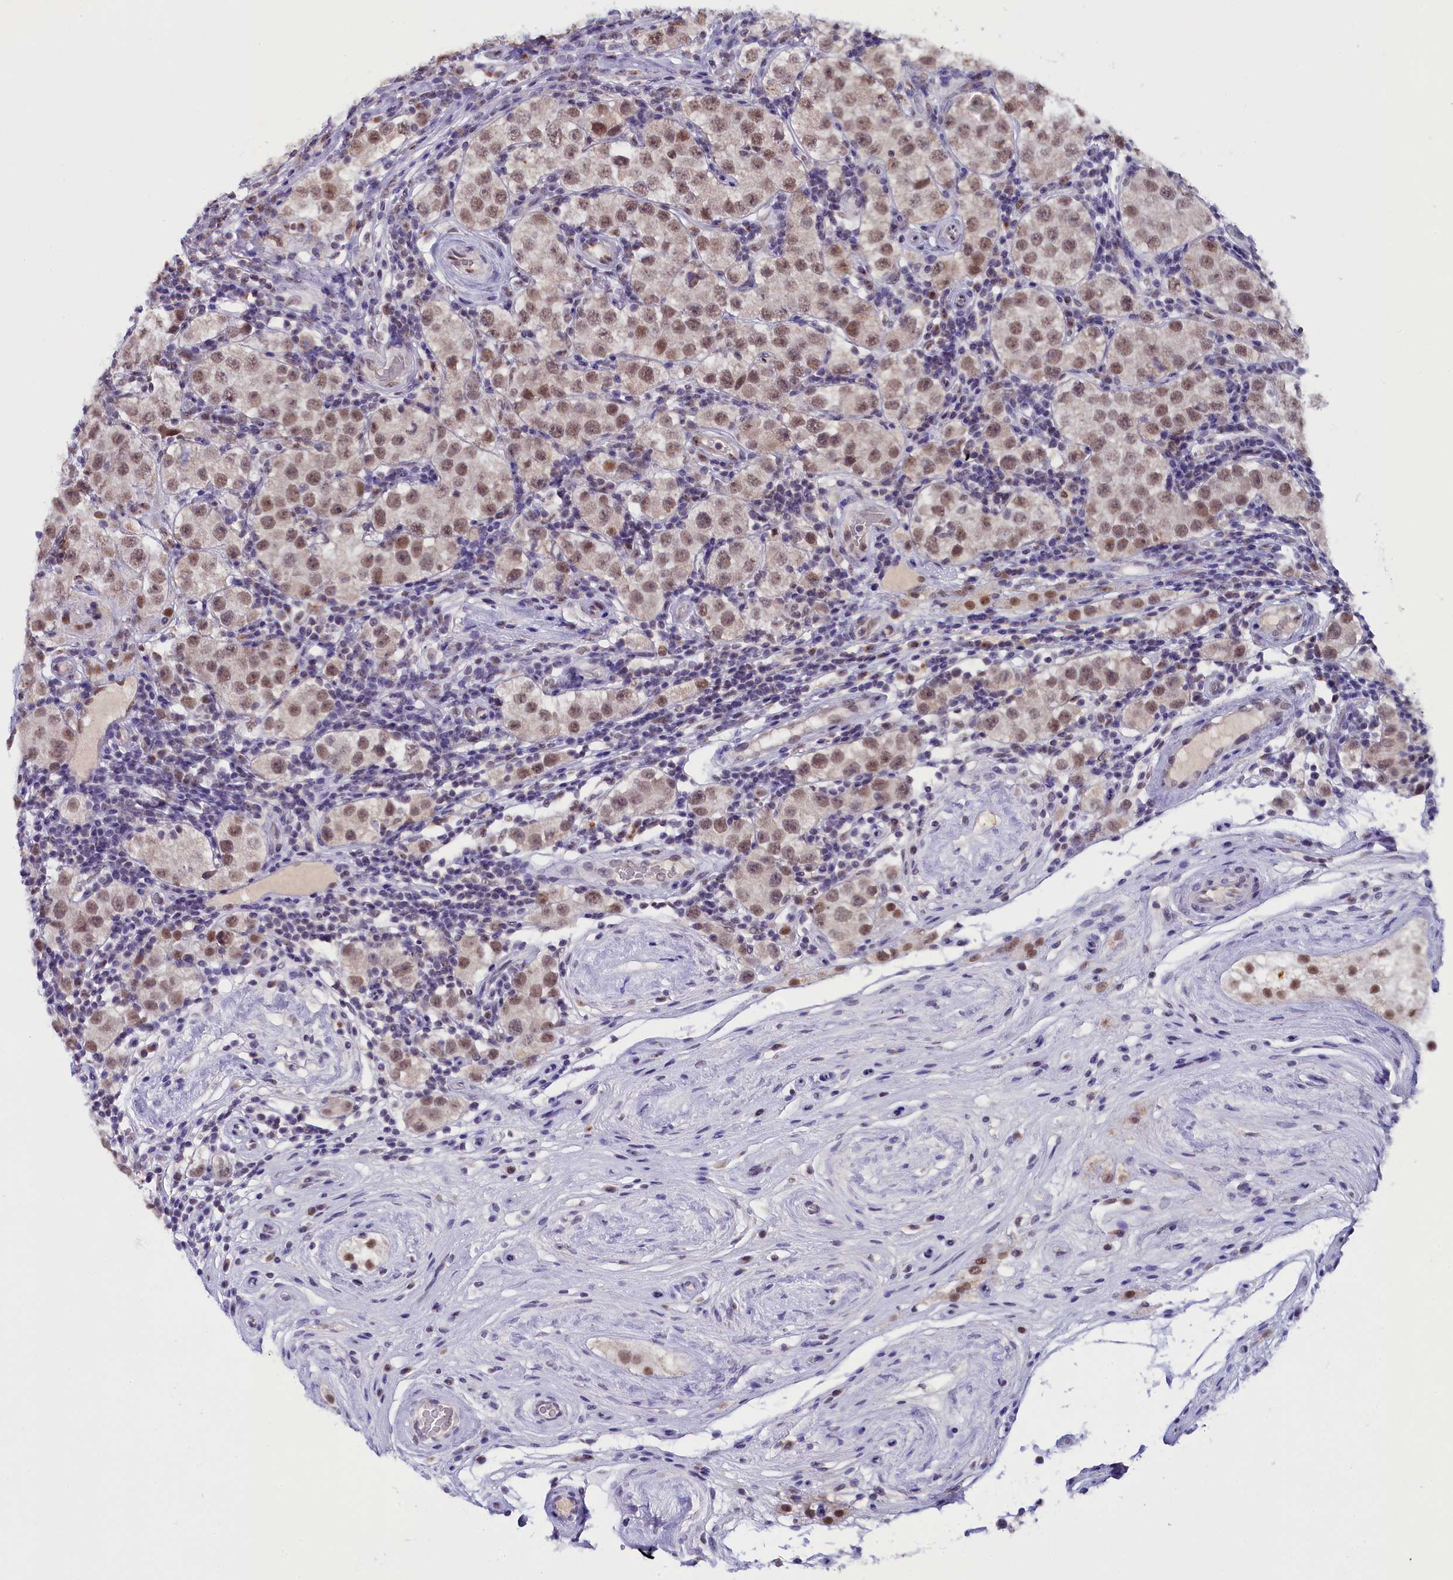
{"staining": {"intensity": "moderate", "quantity": ">75%", "location": "nuclear"}, "tissue": "testis cancer", "cell_type": "Tumor cells", "image_type": "cancer", "snomed": [{"axis": "morphology", "description": "Seminoma, NOS"}, {"axis": "topography", "description": "Testis"}], "caption": "A medium amount of moderate nuclear expression is seen in about >75% of tumor cells in testis seminoma tissue.", "gene": "NCBP1", "patient": {"sex": "male", "age": 34}}